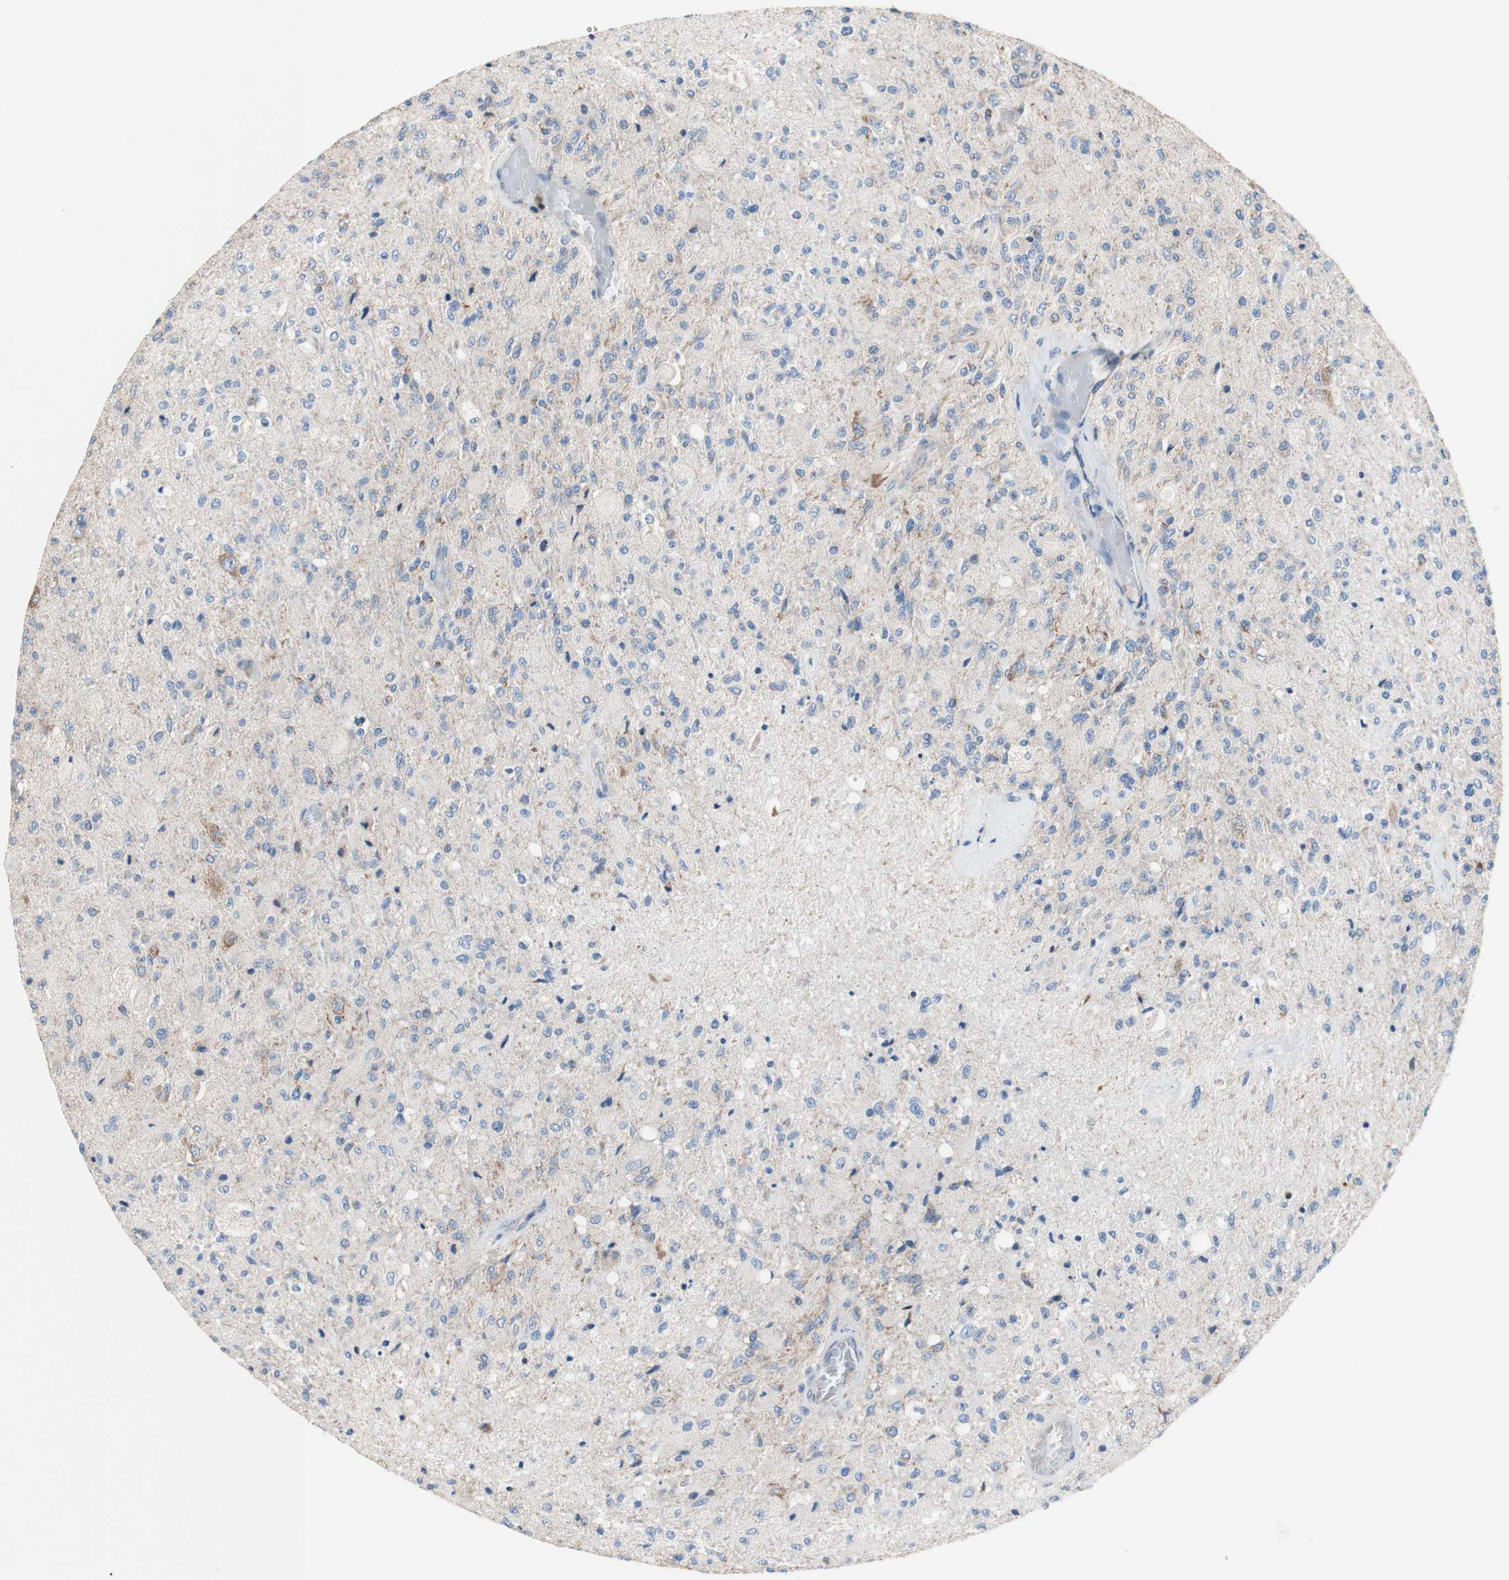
{"staining": {"intensity": "weak", "quantity": "<25%", "location": "cytoplasmic/membranous"}, "tissue": "glioma", "cell_type": "Tumor cells", "image_type": "cancer", "snomed": [{"axis": "morphology", "description": "Normal tissue, NOS"}, {"axis": "morphology", "description": "Glioma, malignant, High grade"}, {"axis": "topography", "description": "Cerebral cortex"}], "caption": "The photomicrograph demonstrates no significant expression in tumor cells of malignant glioma (high-grade).", "gene": "FMR1", "patient": {"sex": "male", "age": 77}}